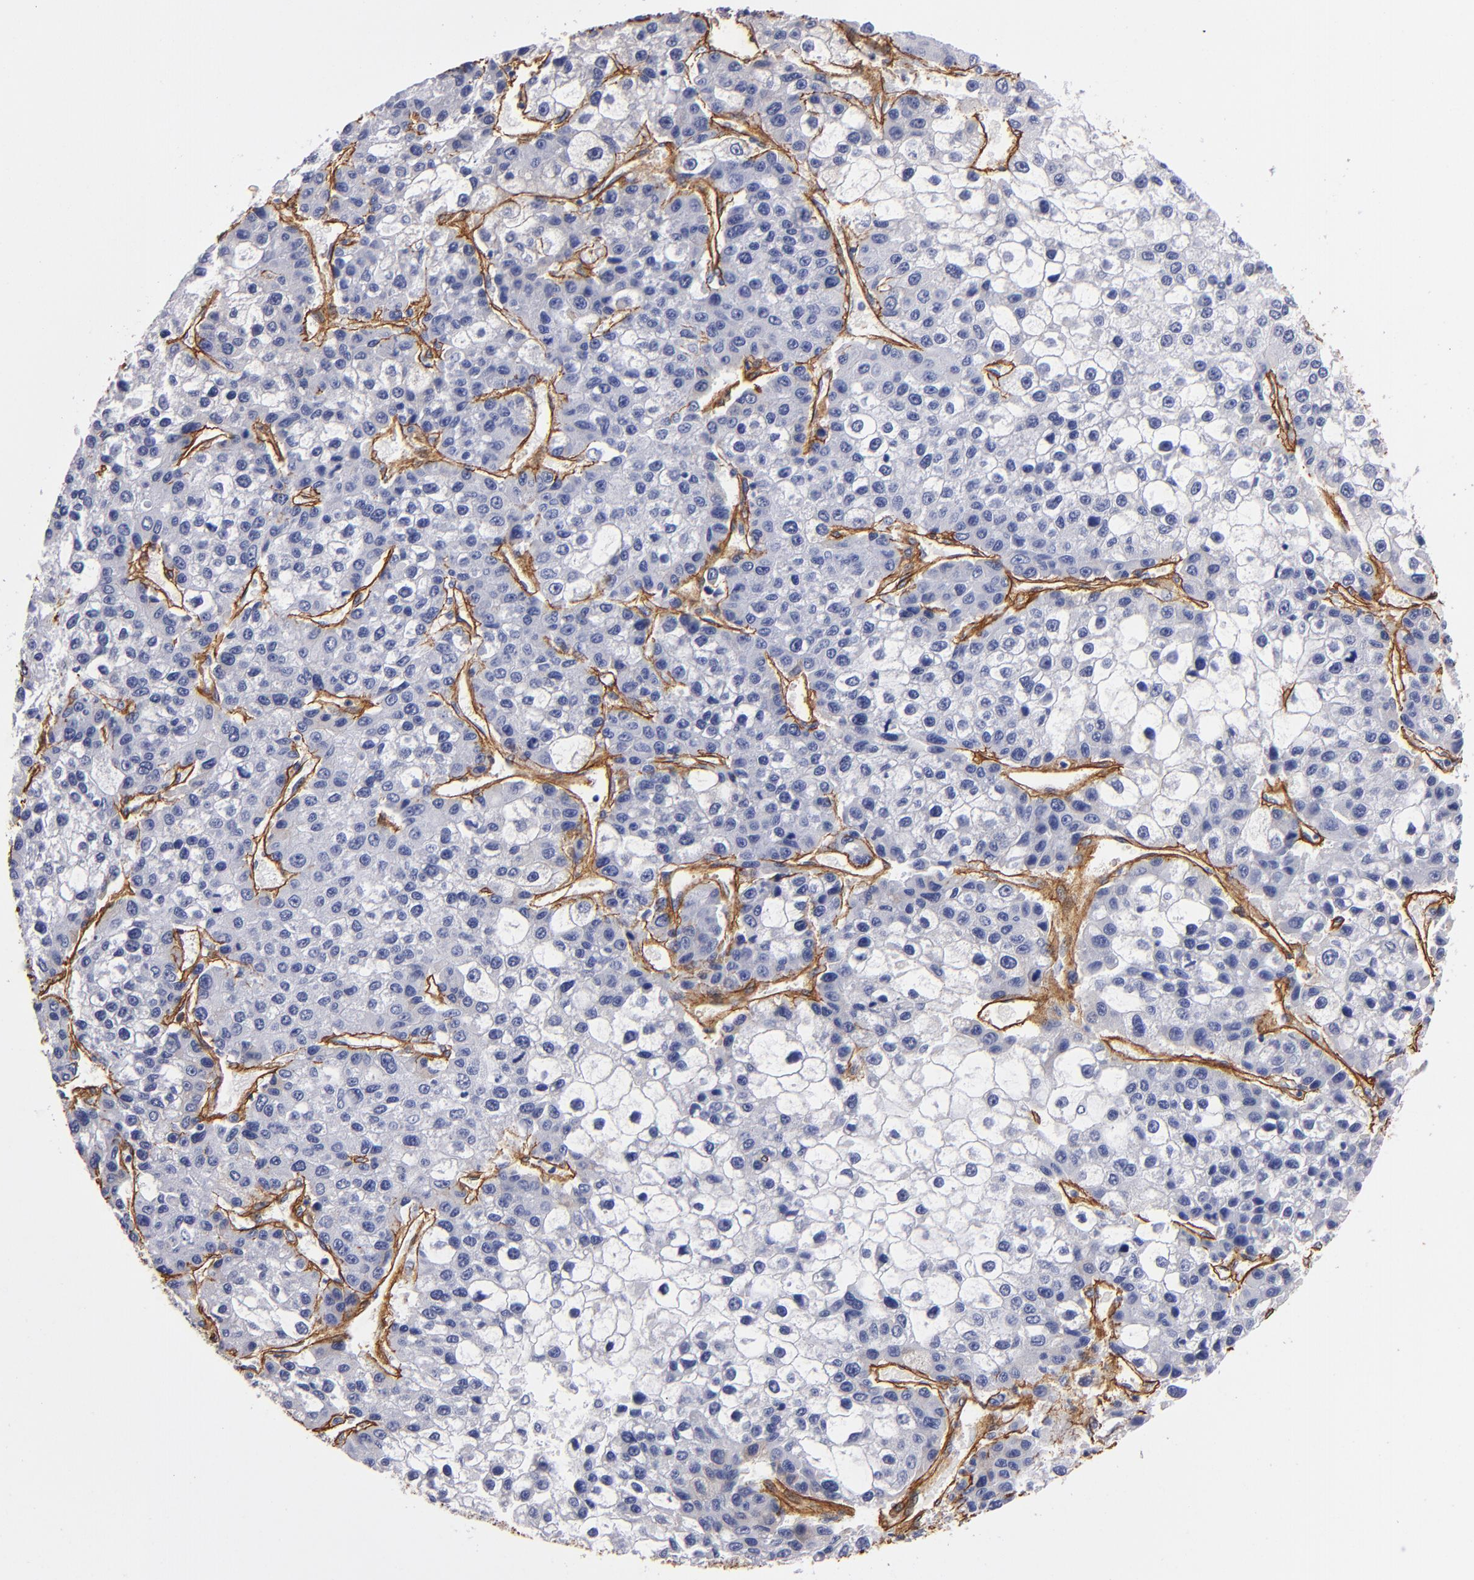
{"staining": {"intensity": "negative", "quantity": "none", "location": "none"}, "tissue": "liver cancer", "cell_type": "Tumor cells", "image_type": "cancer", "snomed": [{"axis": "morphology", "description": "Carcinoma, Hepatocellular, NOS"}, {"axis": "topography", "description": "Liver"}], "caption": "Immunohistochemical staining of human liver cancer (hepatocellular carcinoma) shows no significant staining in tumor cells.", "gene": "LAMC1", "patient": {"sex": "female", "age": 66}}